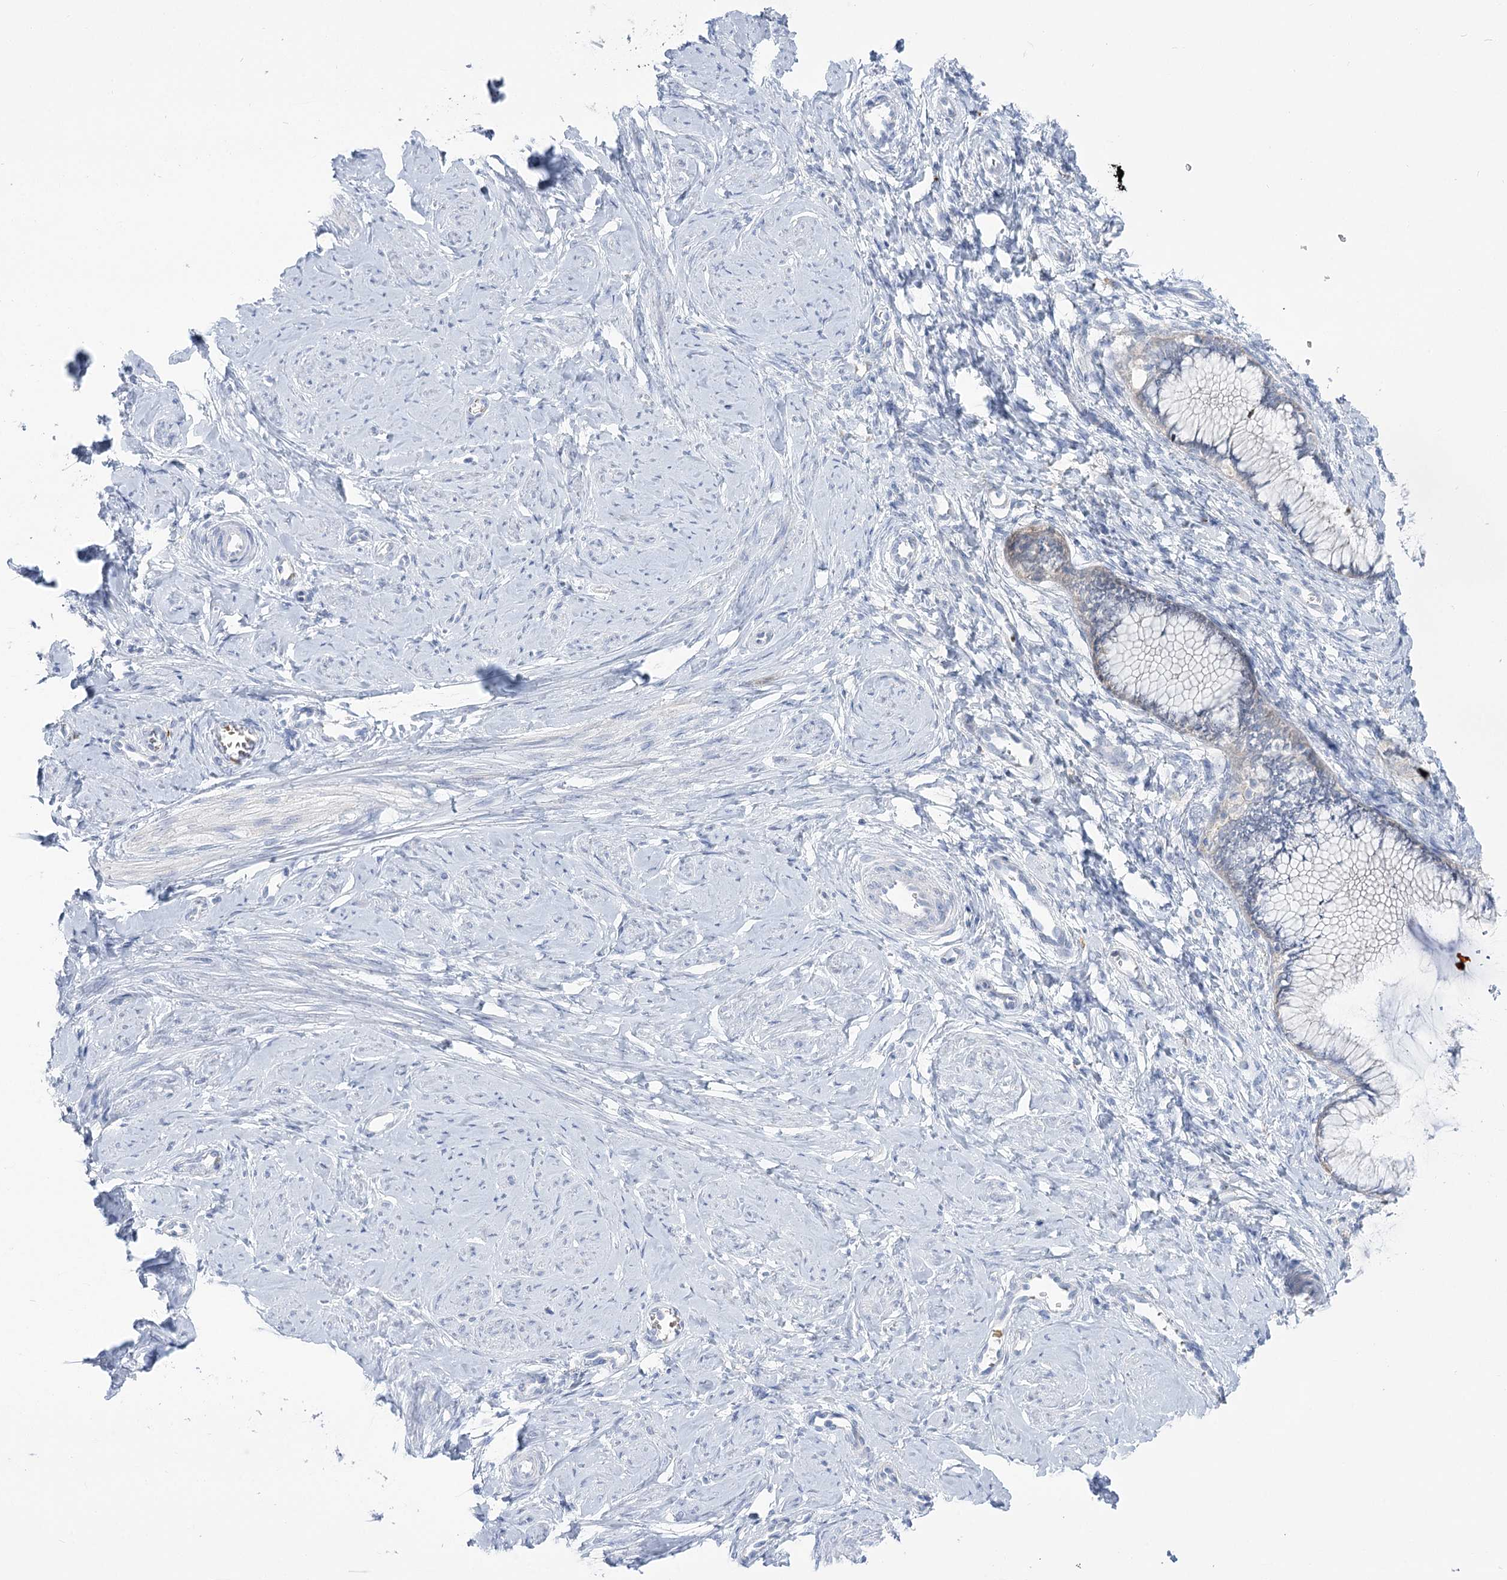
{"staining": {"intensity": "moderate", "quantity": "<25%", "location": "cytoplasmic/membranous"}, "tissue": "cervix", "cell_type": "Glandular cells", "image_type": "normal", "snomed": [{"axis": "morphology", "description": "Normal tissue, NOS"}, {"axis": "morphology", "description": "Adenocarcinoma, NOS"}, {"axis": "topography", "description": "Cervix"}], "caption": "Unremarkable cervix reveals moderate cytoplasmic/membranous staining in about <25% of glandular cells, visualized by immunohistochemistry.", "gene": "SIAE", "patient": {"sex": "female", "age": 29}}